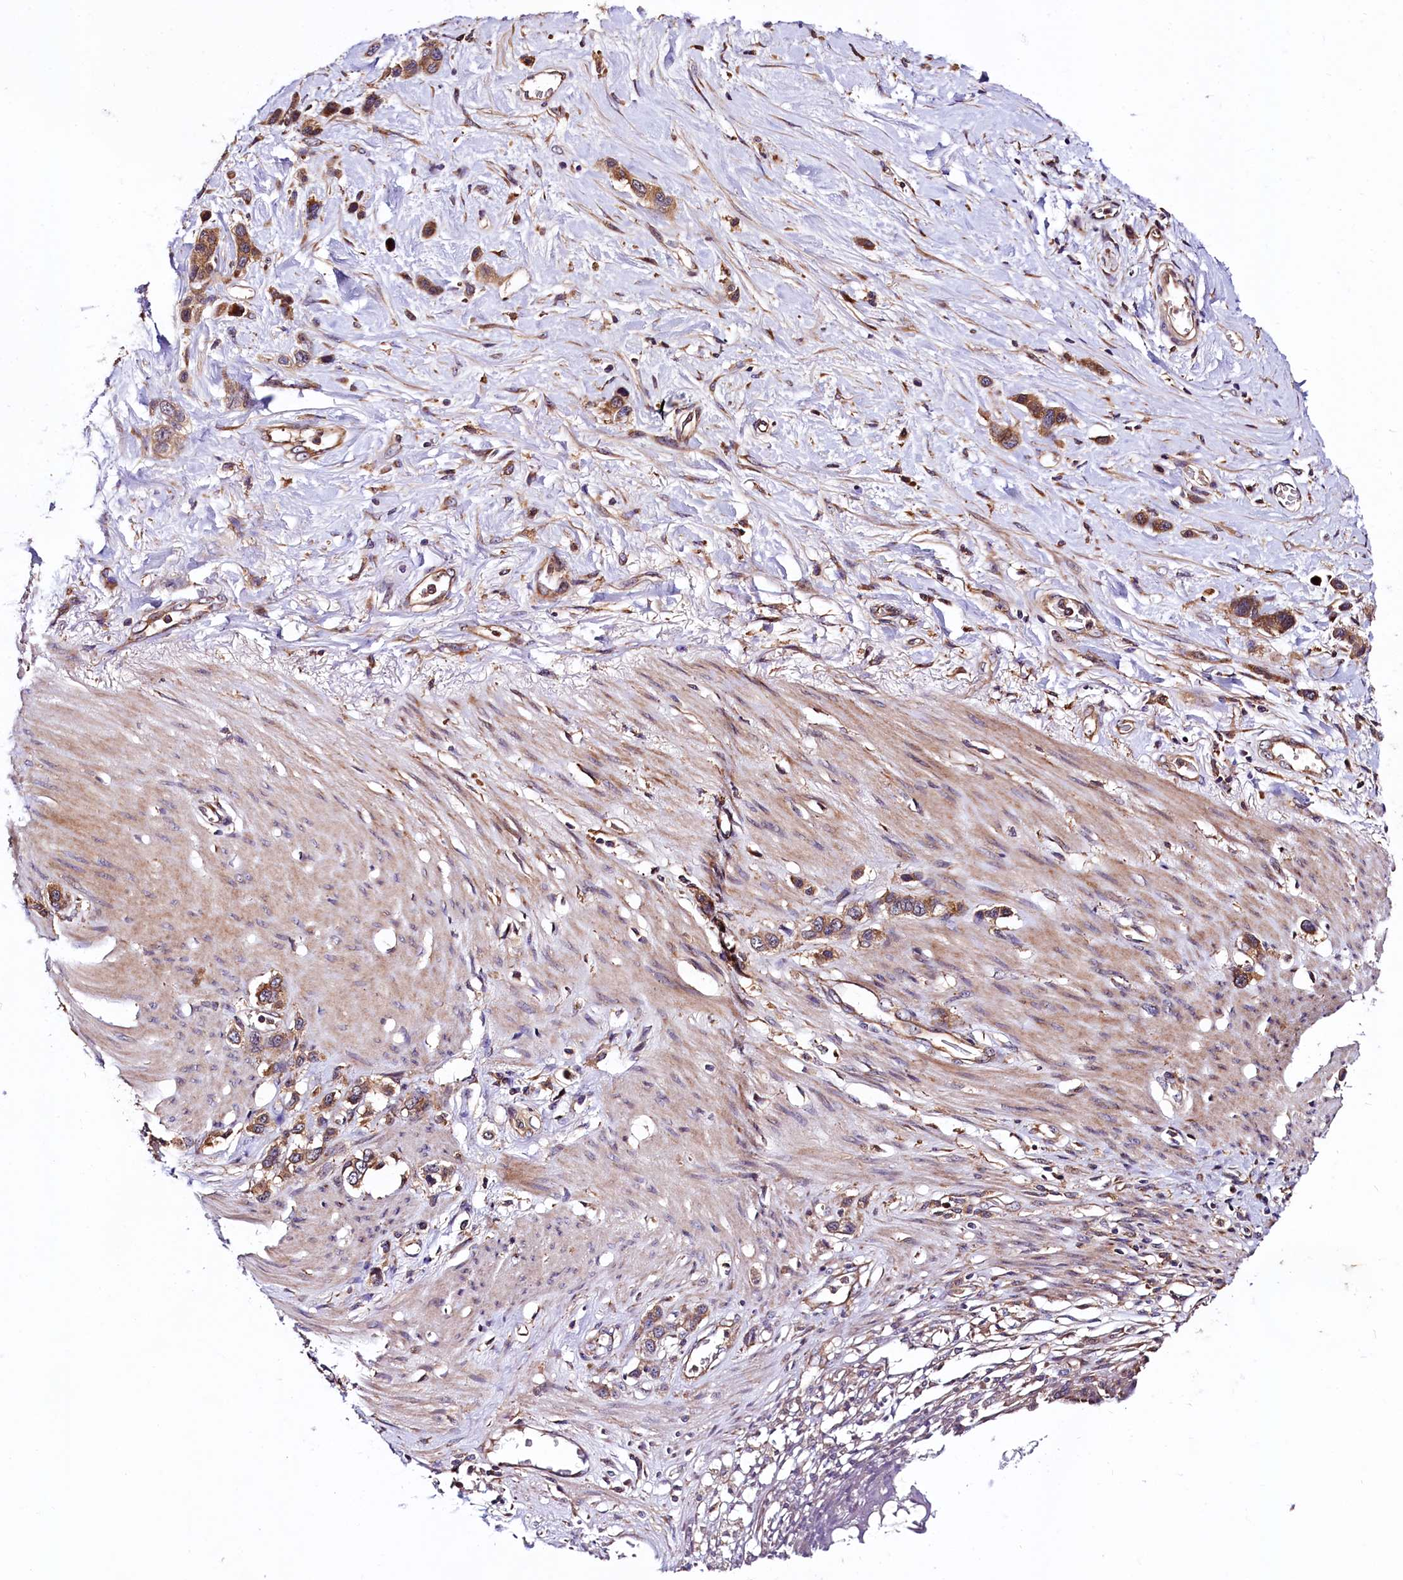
{"staining": {"intensity": "moderate", "quantity": ">75%", "location": "cytoplasmic/membranous"}, "tissue": "stomach cancer", "cell_type": "Tumor cells", "image_type": "cancer", "snomed": [{"axis": "morphology", "description": "Adenocarcinoma, NOS"}, {"axis": "morphology", "description": "Adenocarcinoma, High grade"}, {"axis": "topography", "description": "Stomach, upper"}, {"axis": "topography", "description": "Stomach, lower"}], "caption": "The histopathology image displays a brown stain indicating the presence of a protein in the cytoplasmic/membranous of tumor cells in stomach cancer (adenocarcinoma).", "gene": "VPS35", "patient": {"sex": "female", "age": 65}}